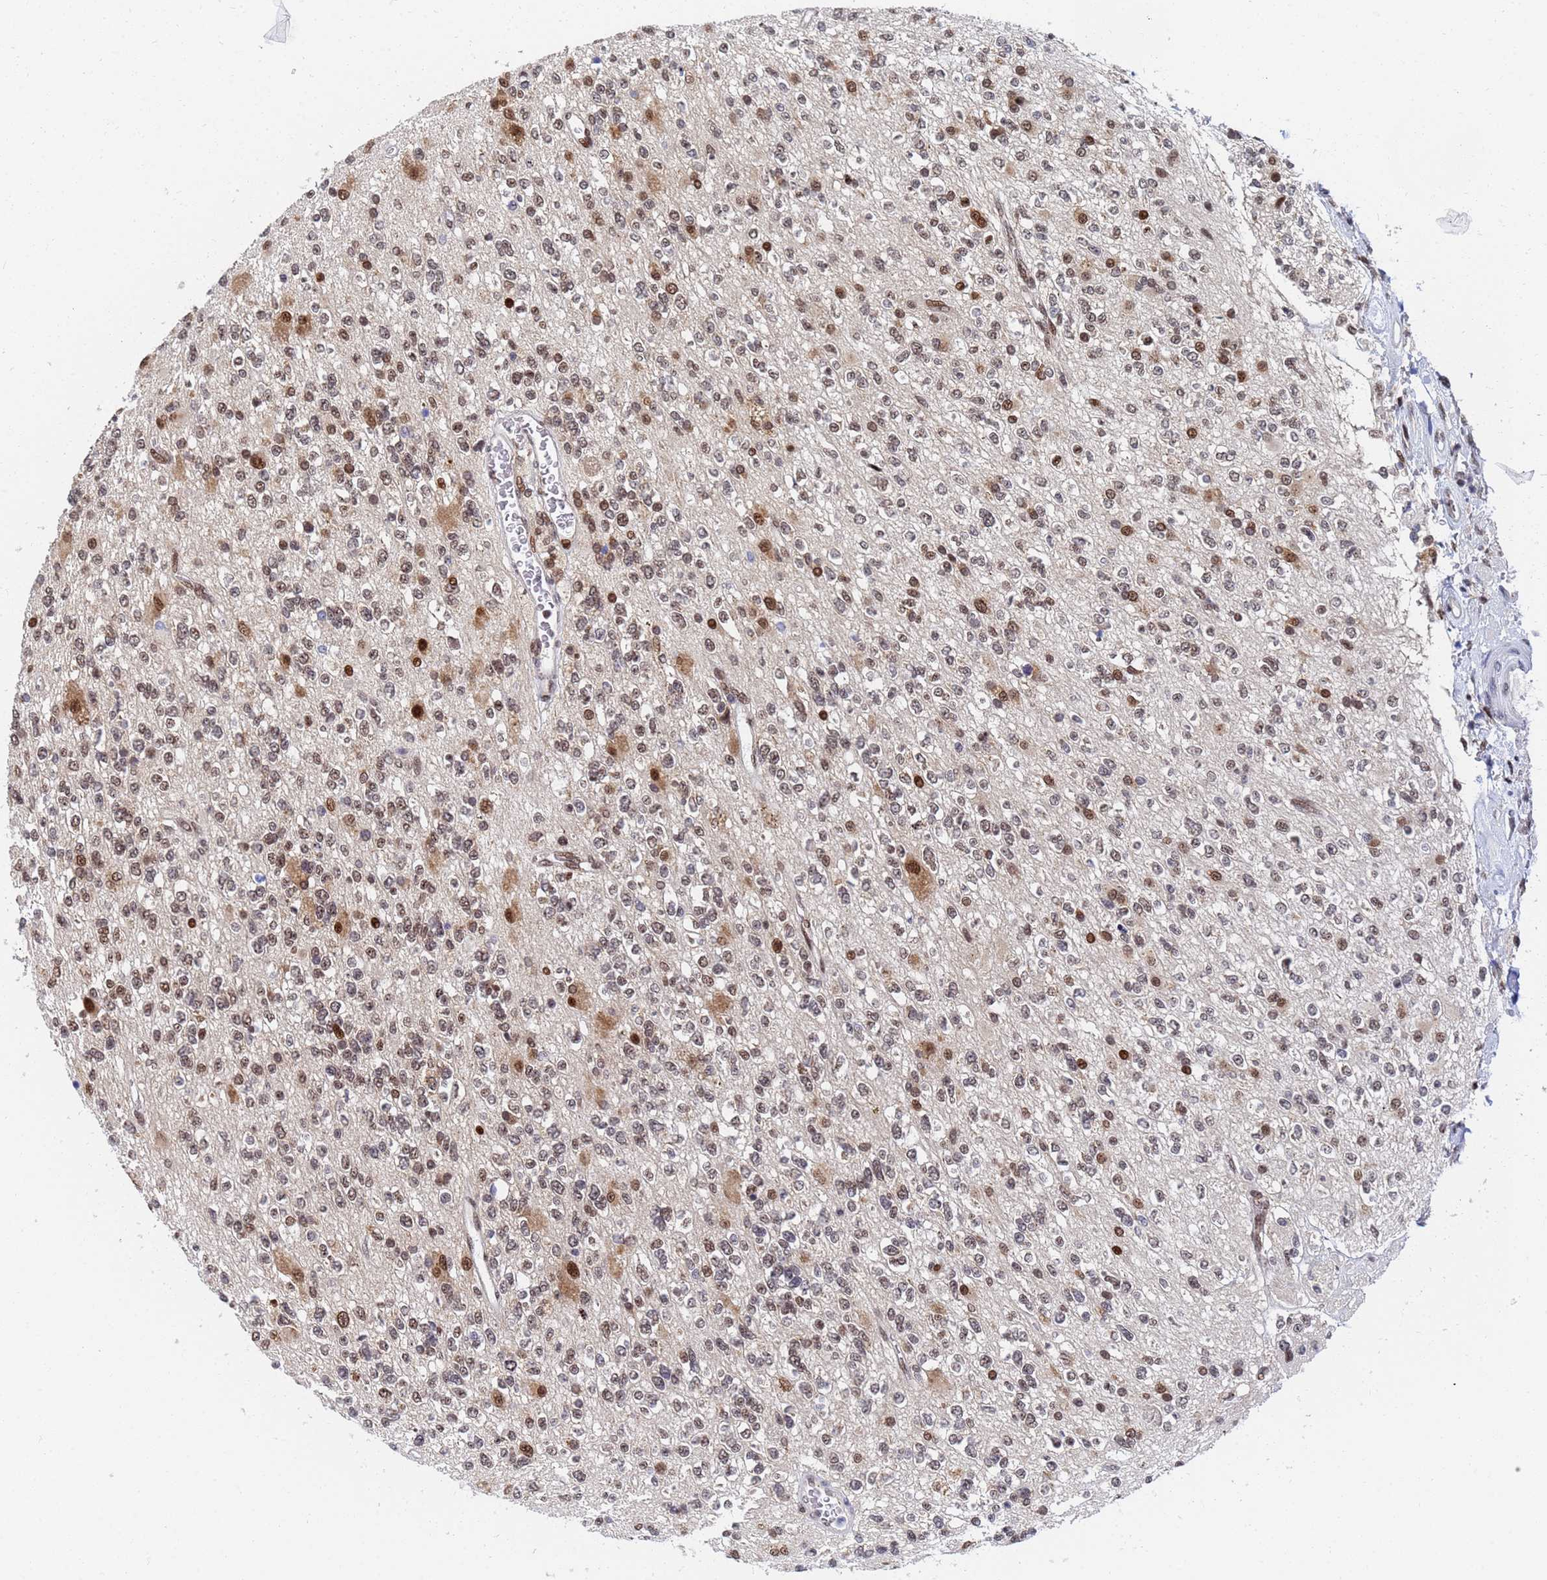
{"staining": {"intensity": "moderate", "quantity": "25%-75%", "location": "nuclear"}, "tissue": "glioma", "cell_type": "Tumor cells", "image_type": "cancer", "snomed": [{"axis": "morphology", "description": "Glioma, malignant, High grade"}, {"axis": "topography", "description": "Brain"}], "caption": "Immunohistochemical staining of malignant glioma (high-grade) demonstrates moderate nuclear protein expression in about 25%-75% of tumor cells.", "gene": "AP5Z1", "patient": {"sex": "male", "age": 34}}